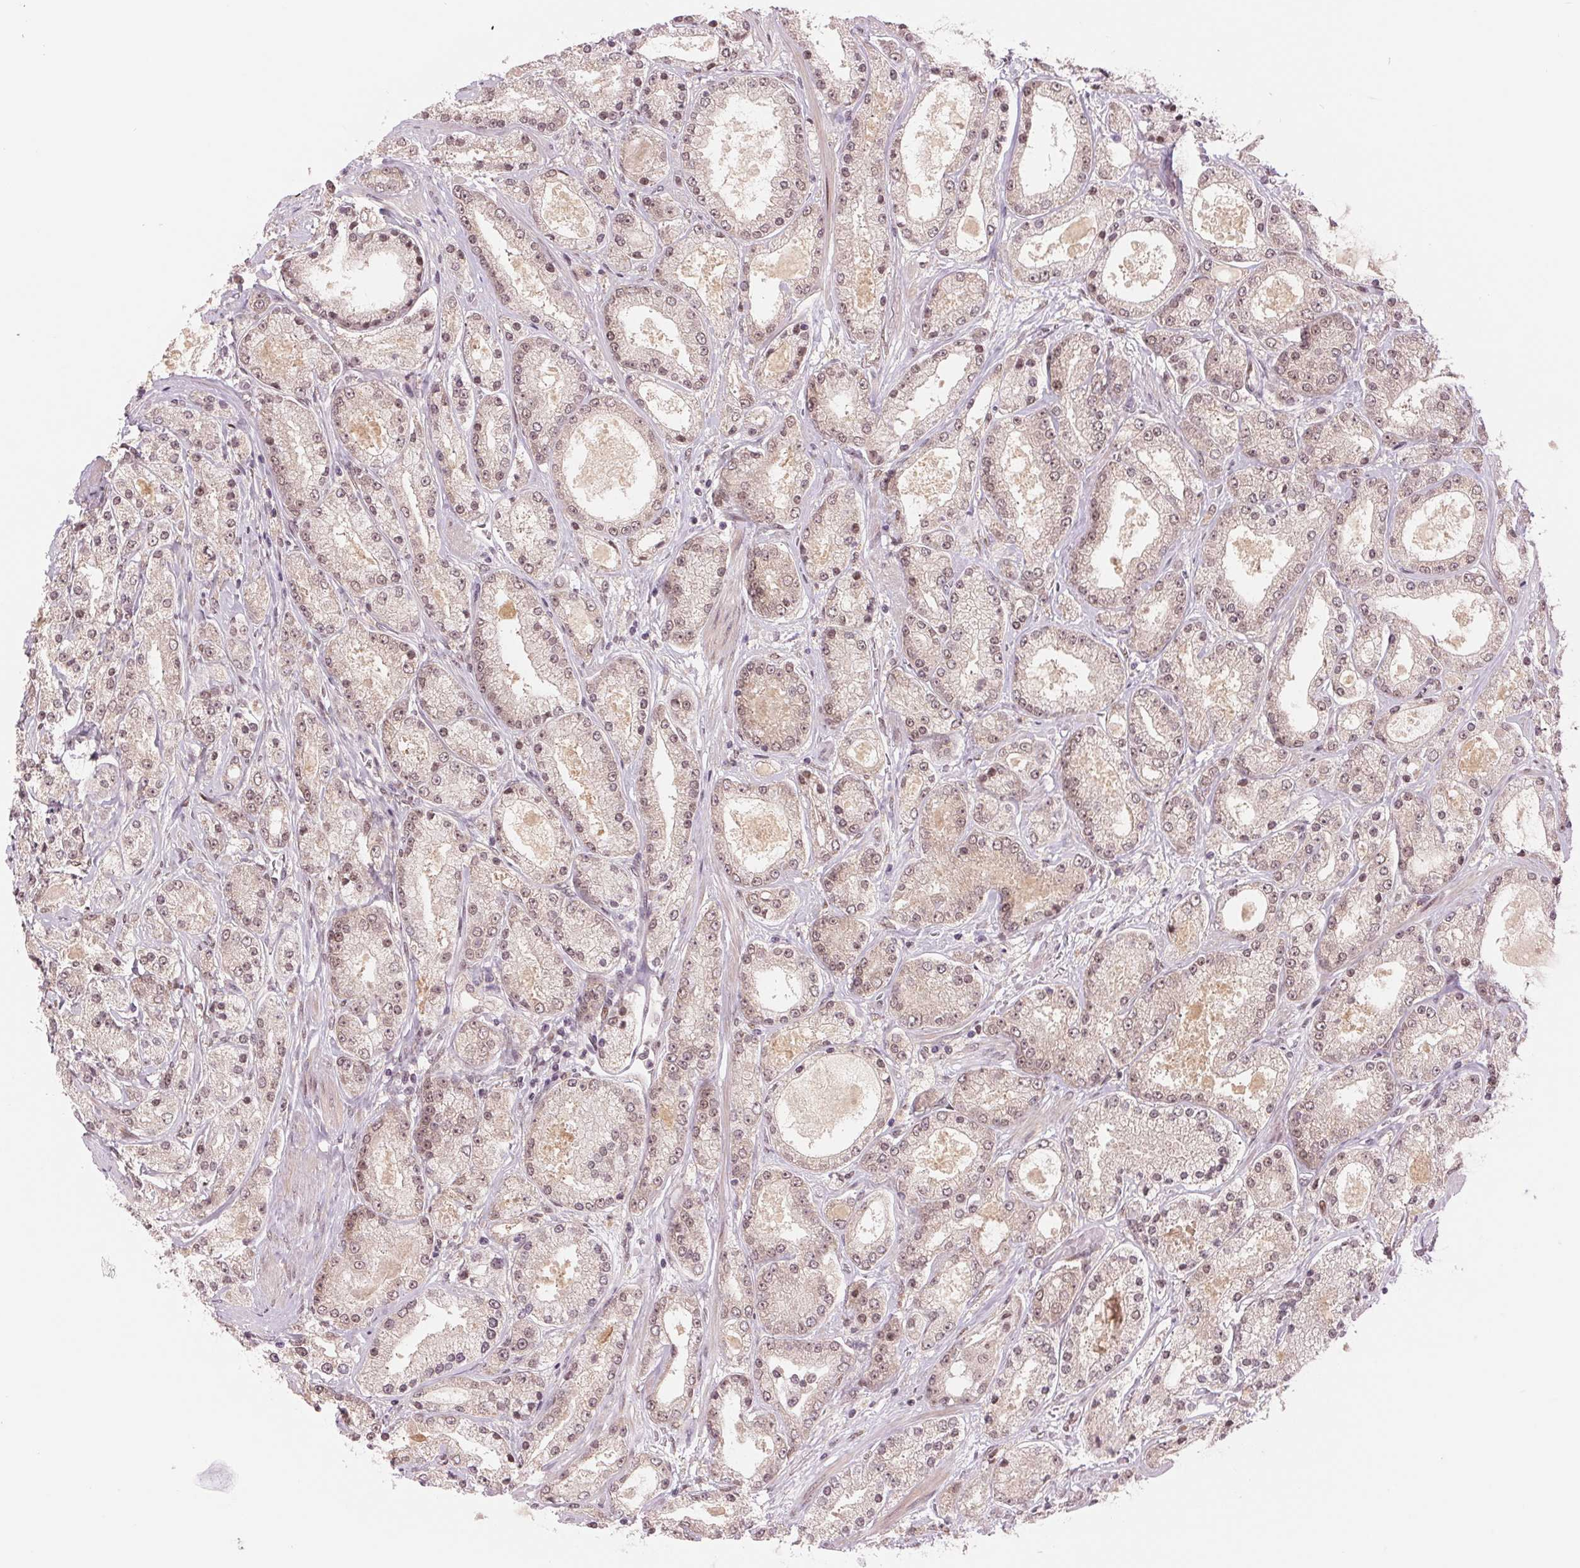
{"staining": {"intensity": "moderate", "quantity": "25%-75%", "location": "nuclear"}, "tissue": "prostate cancer", "cell_type": "Tumor cells", "image_type": "cancer", "snomed": [{"axis": "morphology", "description": "Adenocarcinoma, High grade"}, {"axis": "topography", "description": "Prostate"}], "caption": "Immunohistochemistry (IHC) histopathology image of human prostate high-grade adenocarcinoma stained for a protein (brown), which reveals medium levels of moderate nuclear positivity in about 25%-75% of tumor cells.", "gene": "ERI3", "patient": {"sex": "male", "age": 67}}